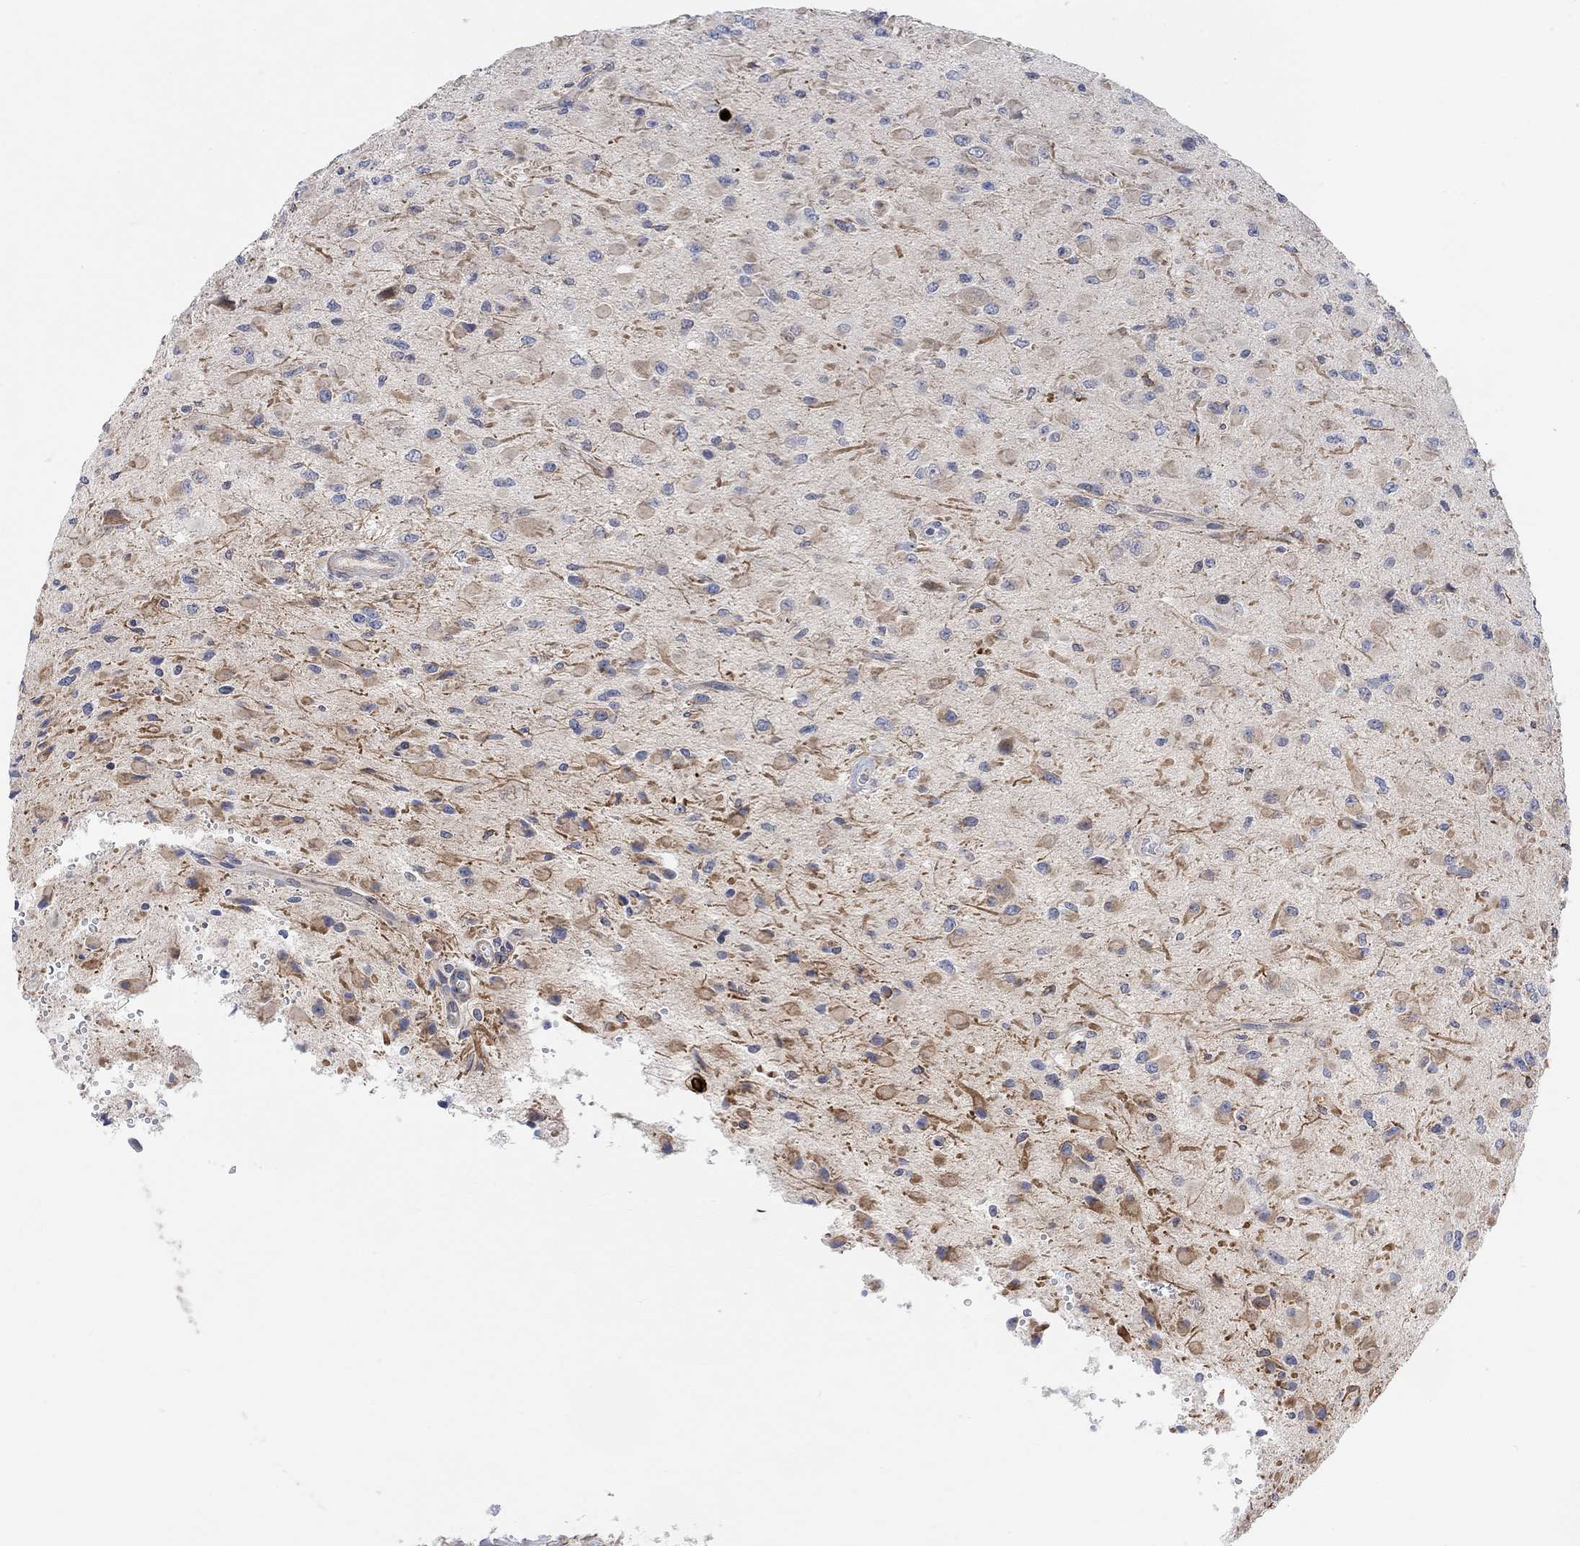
{"staining": {"intensity": "moderate", "quantity": "25%-75%", "location": "cytoplasmic/membranous"}, "tissue": "glioma", "cell_type": "Tumor cells", "image_type": "cancer", "snomed": [{"axis": "morphology", "description": "Glioma, malignant, High grade"}, {"axis": "topography", "description": "Cerebral cortex"}], "caption": "A brown stain highlights moderate cytoplasmic/membranous positivity of a protein in human glioma tumor cells. The protein of interest is shown in brown color, while the nuclei are stained blue.", "gene": "HCRTR1", "patient": {"sex": "male", "age": 35}}